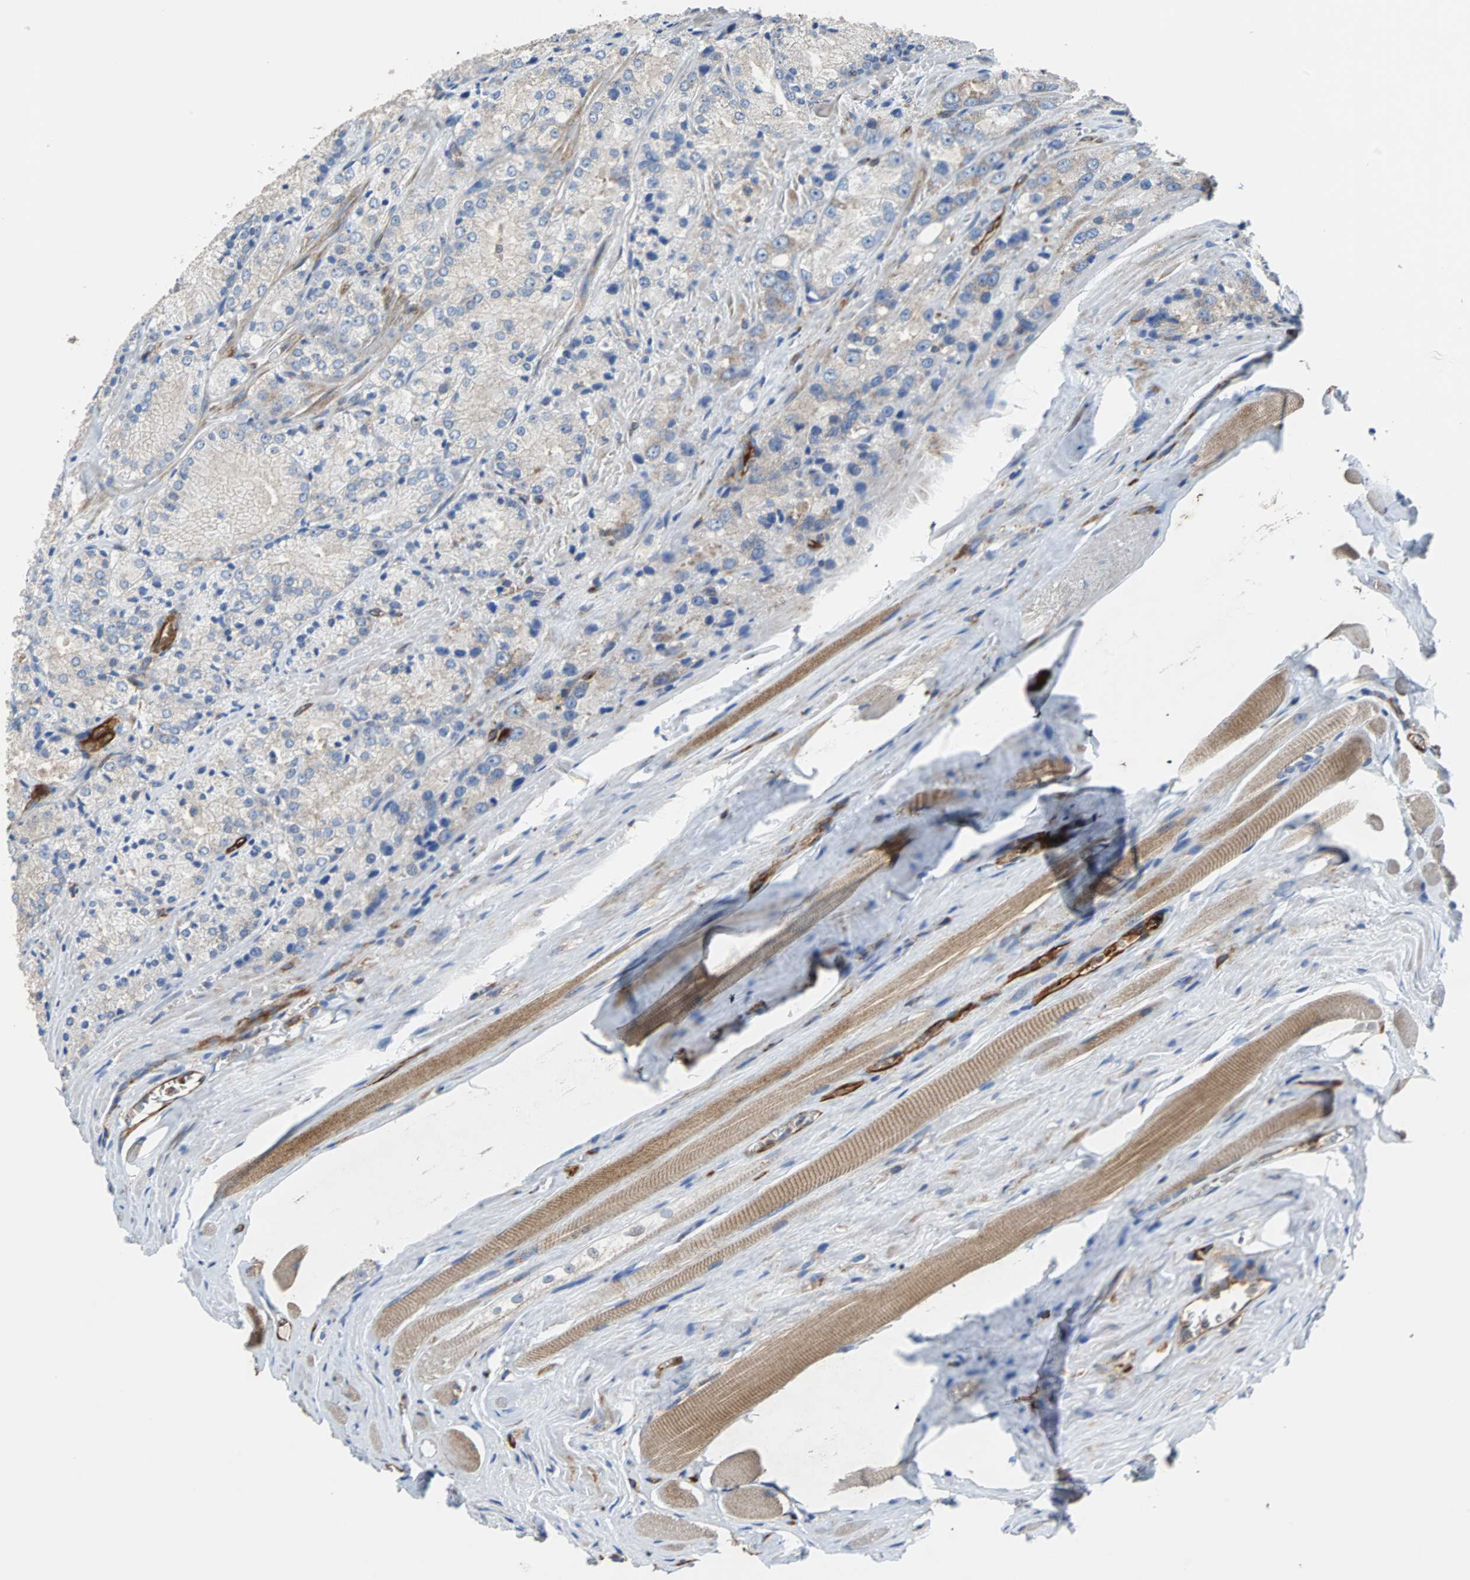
{"staining": {"intensity": "weak", "quantity": ">75%", "location": "cytoplasmic/membranous"}, "tissue": "prostate cancer", "cell_type": "Tumor cells", "image_type": "cancer", "snomed": [{"axis": "morphology", "description": "Adenocarcinoma, Low grade"}, {"axis": "topography", "description": "Prostate"}], "caption": "This is an image of immunohistochemistry (IHC) staining of prostate low-grade adenocarcinoma, which shows weak staining in the cytoplasmic/membranous of tumor cells.", "gene": "PLCG2", "patient": {"sex": "male", "age": 64}}